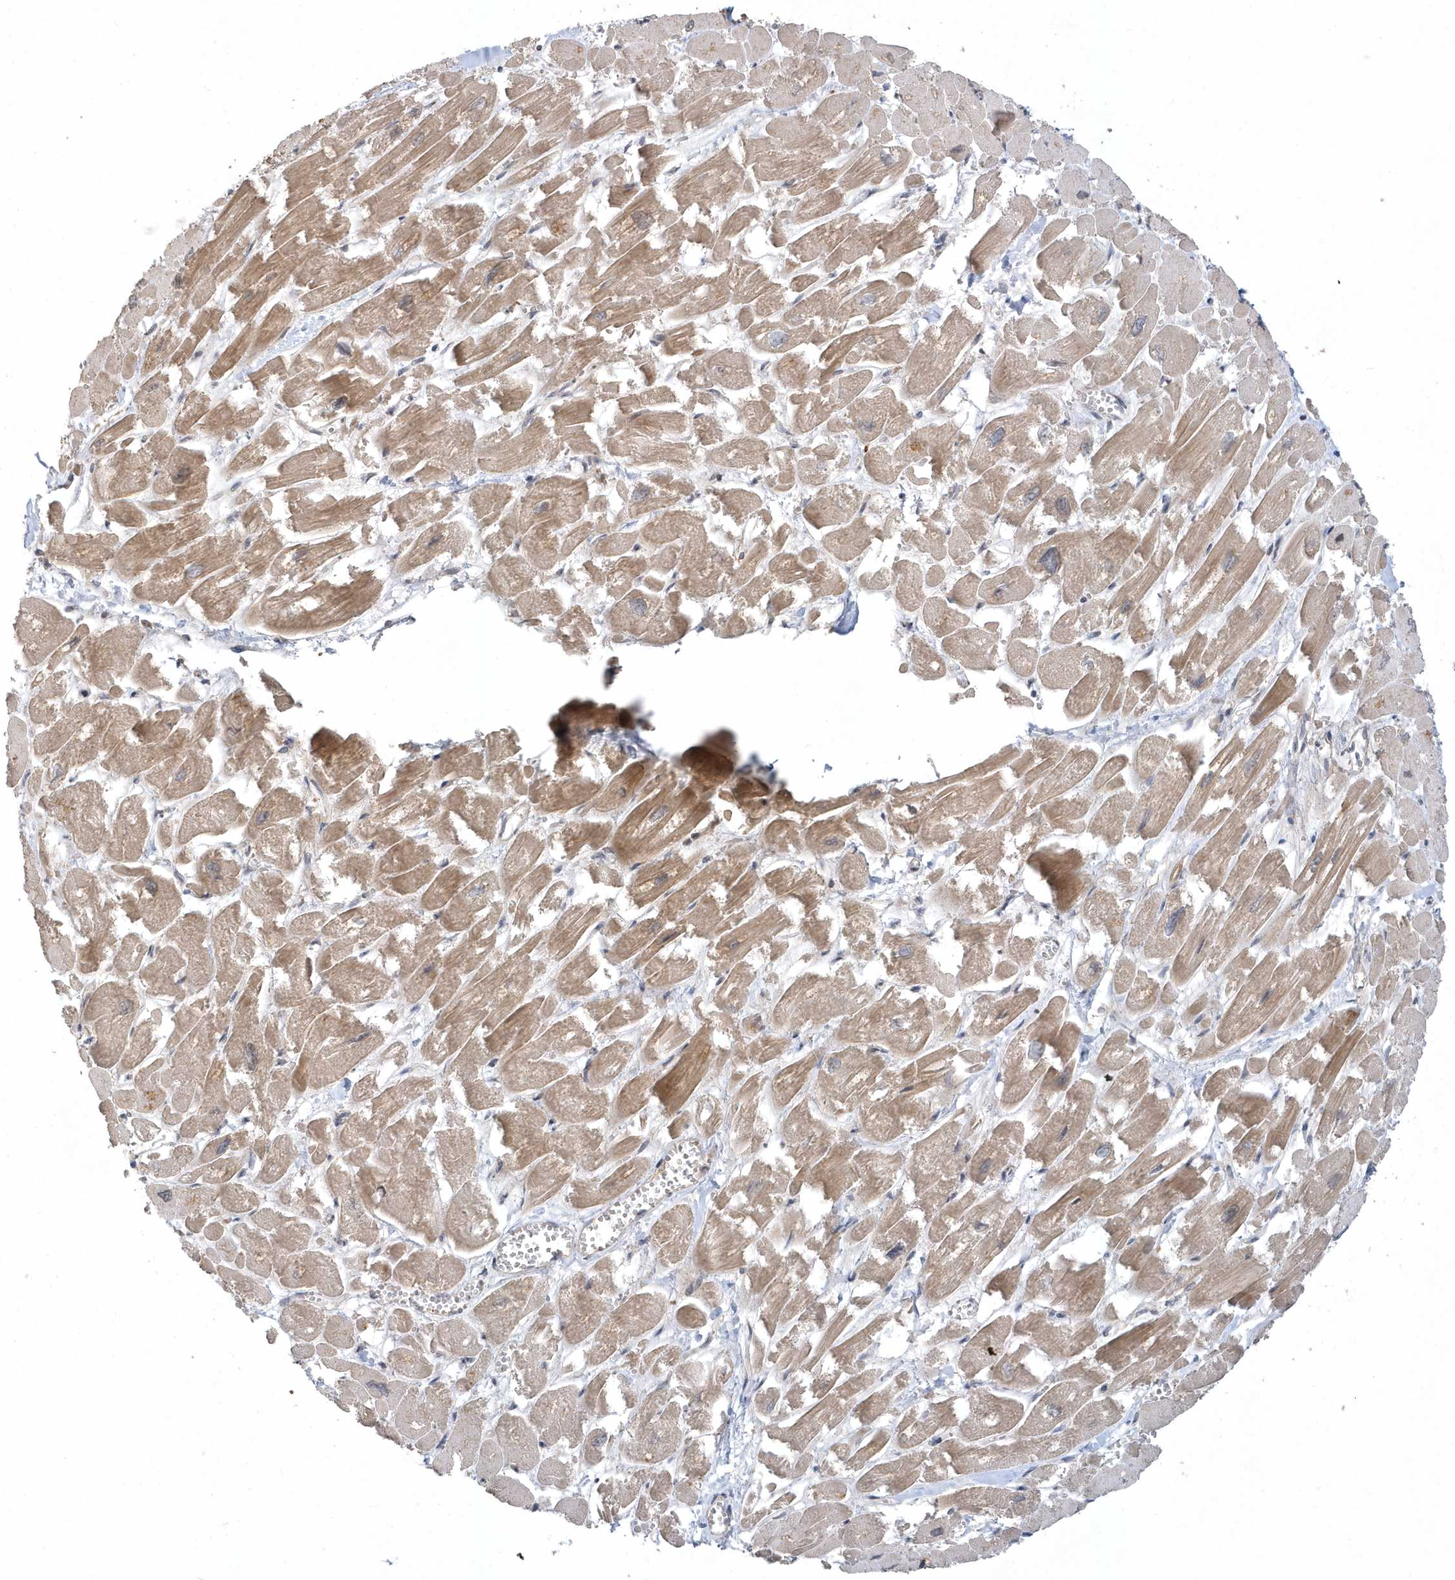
{"staining": {"intensity": "moderate", "quantity": ">75%", "location": "cytoplasmic/membranous"}, "tissue": "heart muscle", "cell_type": "Cardiomyocytes", "image_type": "normal", "snomed": [{"axis": "morphology", "description": "Normal tissue, NOS"}, {"axis": "topography", "description": "Heart"}], "caption": "Immunohistochemical staining of normal heart muscle shows >75% levels of moderate cytoplasmic/membranous protein expression in about >75% of cardiomyocytes. (DAB IHC, brown staining for protein, blue staining for nuclei).", "gene": "TRAIP", "patient": {"sex": "male", "age": 54}}